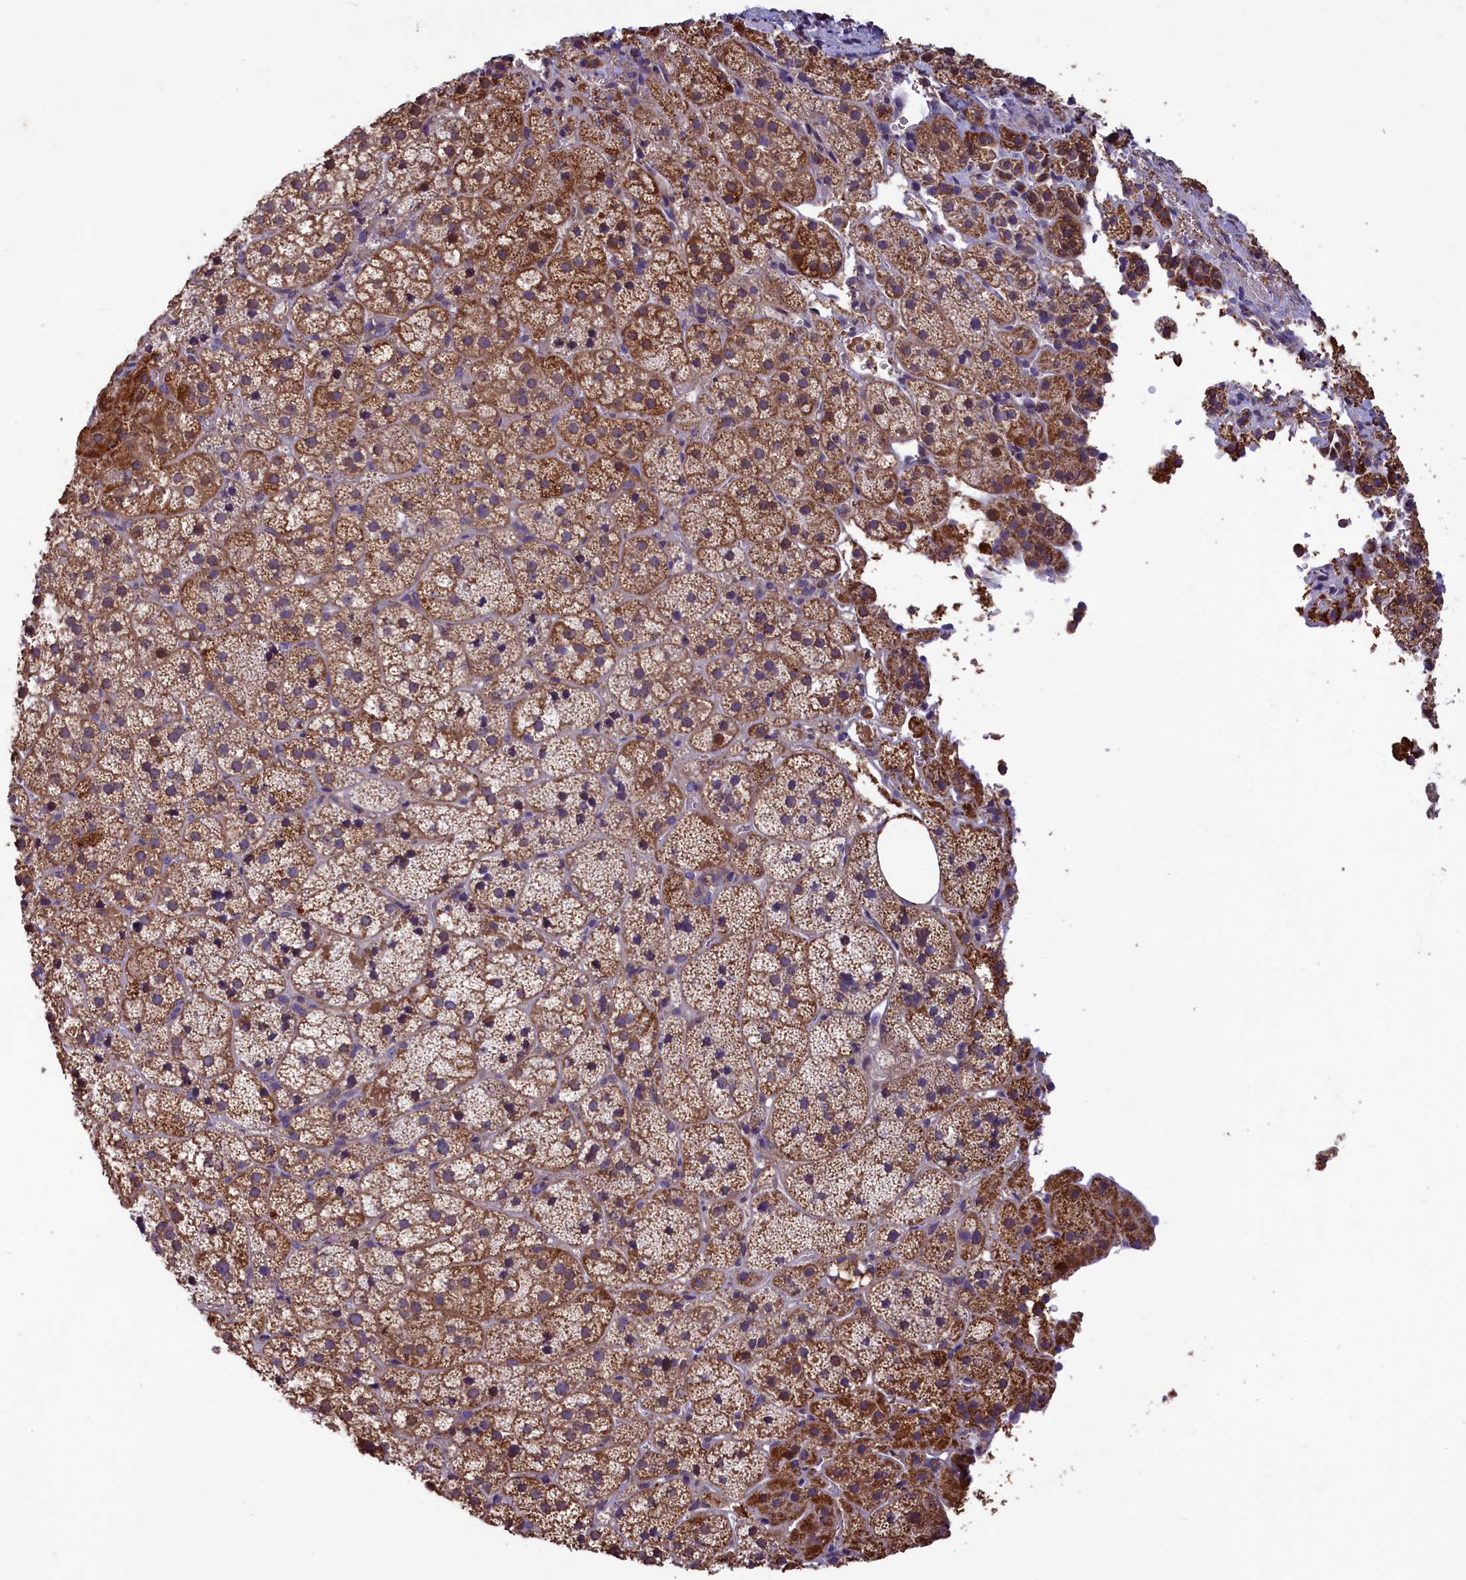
{"staining": {"intensity": "strong", "quantity": "25%-75%", "location": "cytoplasmic/membranous"}, "tissue": "adrenal gland", "cell_type": "Glandular cells", "image_type": "normal", "snomed": [{"axis": "morphology", "description": "Normal tissue, NOS"}, {"axis": "topography", "description": "Adrenal gland"}], "caption": "A histopathology image showing strong cytoplasmic/membranous staining in about 25%-75% of glandular cells in normal adrenal gland, as visualized by brown immunohistochemical staining.", "gene": "ACAD8", "patient": {"sex": "female", "age": 44}}